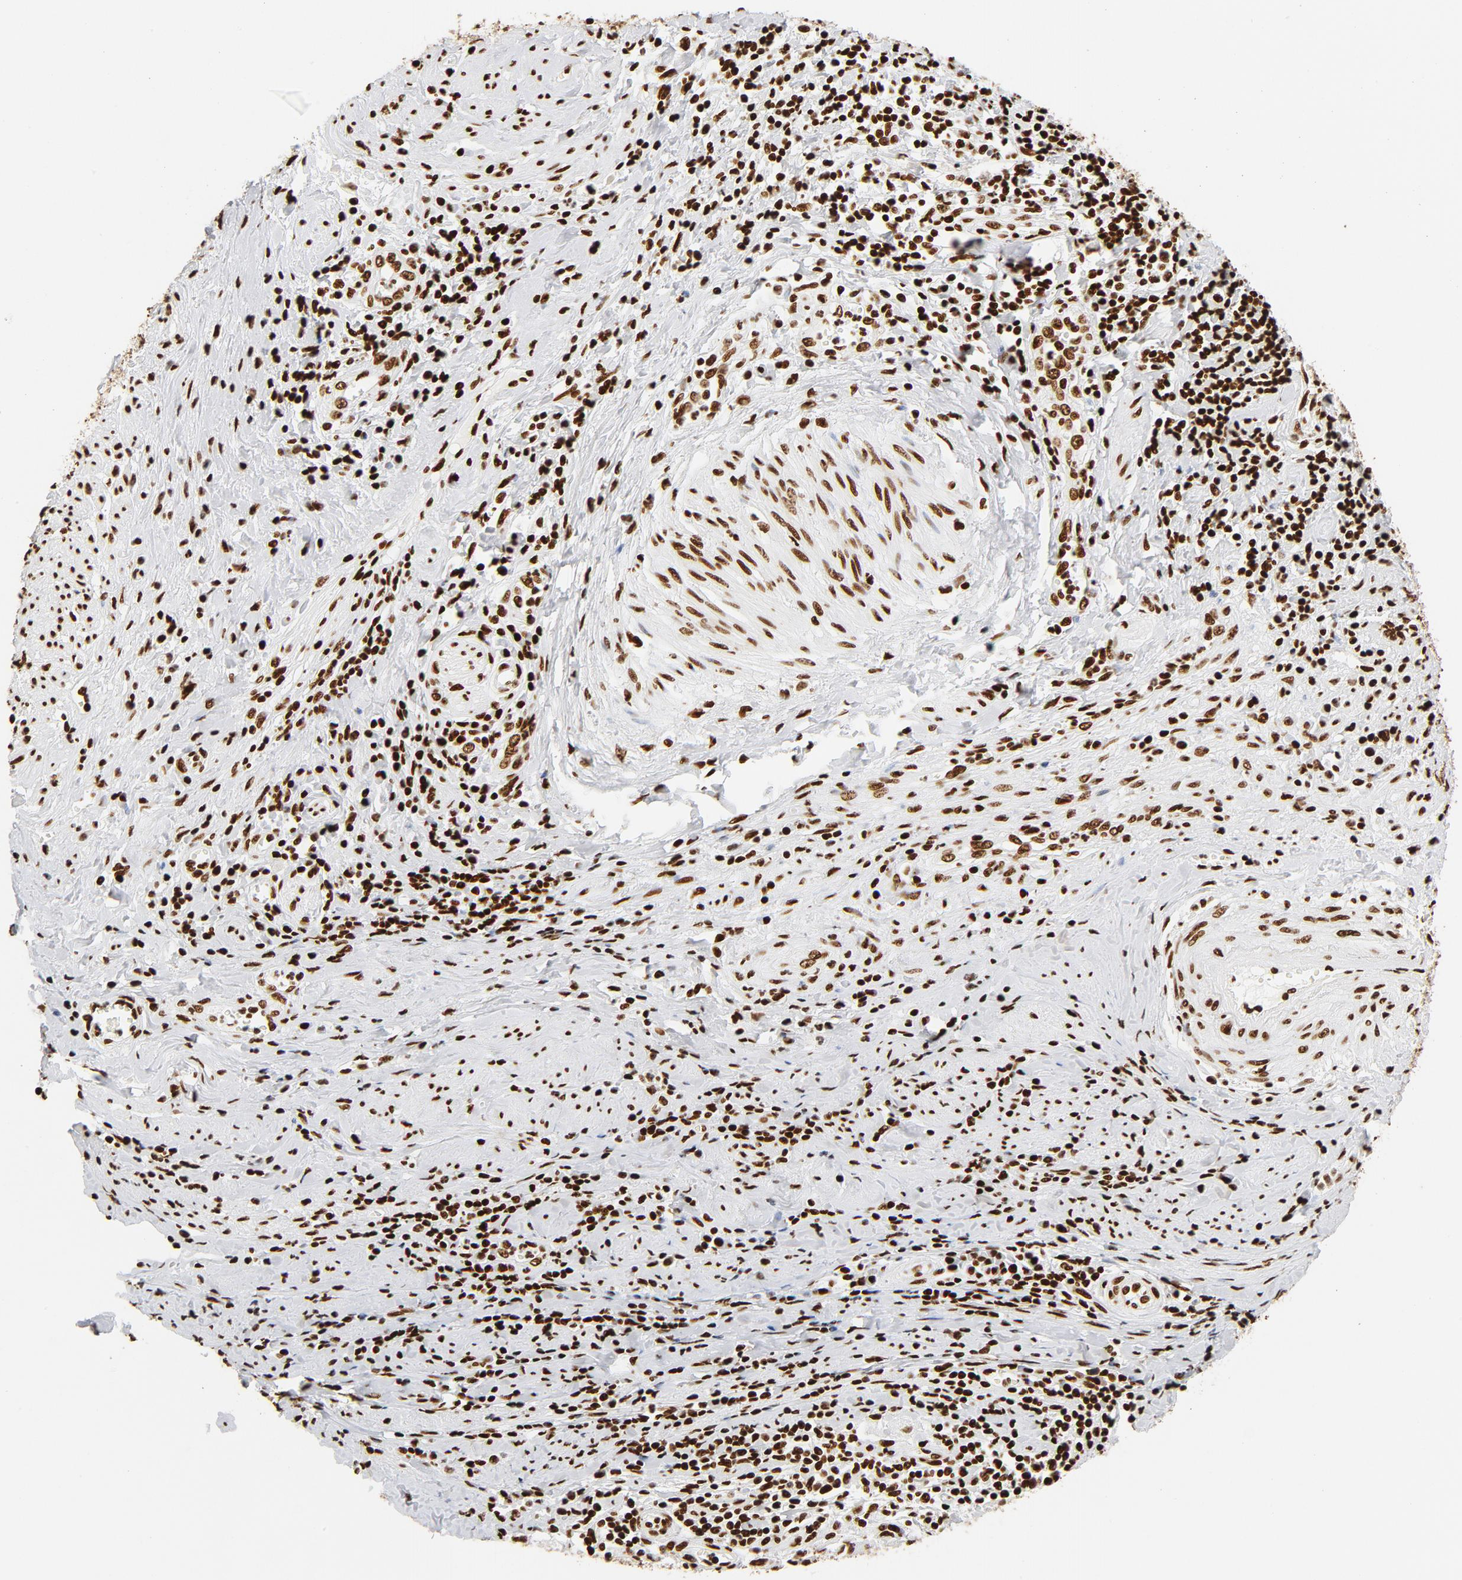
{"staining": {"intensity": "strong", "quantity": ">75%", "location": "nuclear"}, "tissue": "cervical cancer", "cell_type": "Tumor cells", "image_type": "cancer", "snomed": [{"axis": "morphology", "description": "Squamous cell carcinoma, NOS"}, {"axis": "topography", "description": "Cervix"}], "caption": "Protein analysis of squamous cell carcinoma (cervical) tissue demonstrates strong nuclear expression in approximately >75% of tumor cells.", "gene": "XRCC6", "patient": {"sex": "female", "age": 53}}